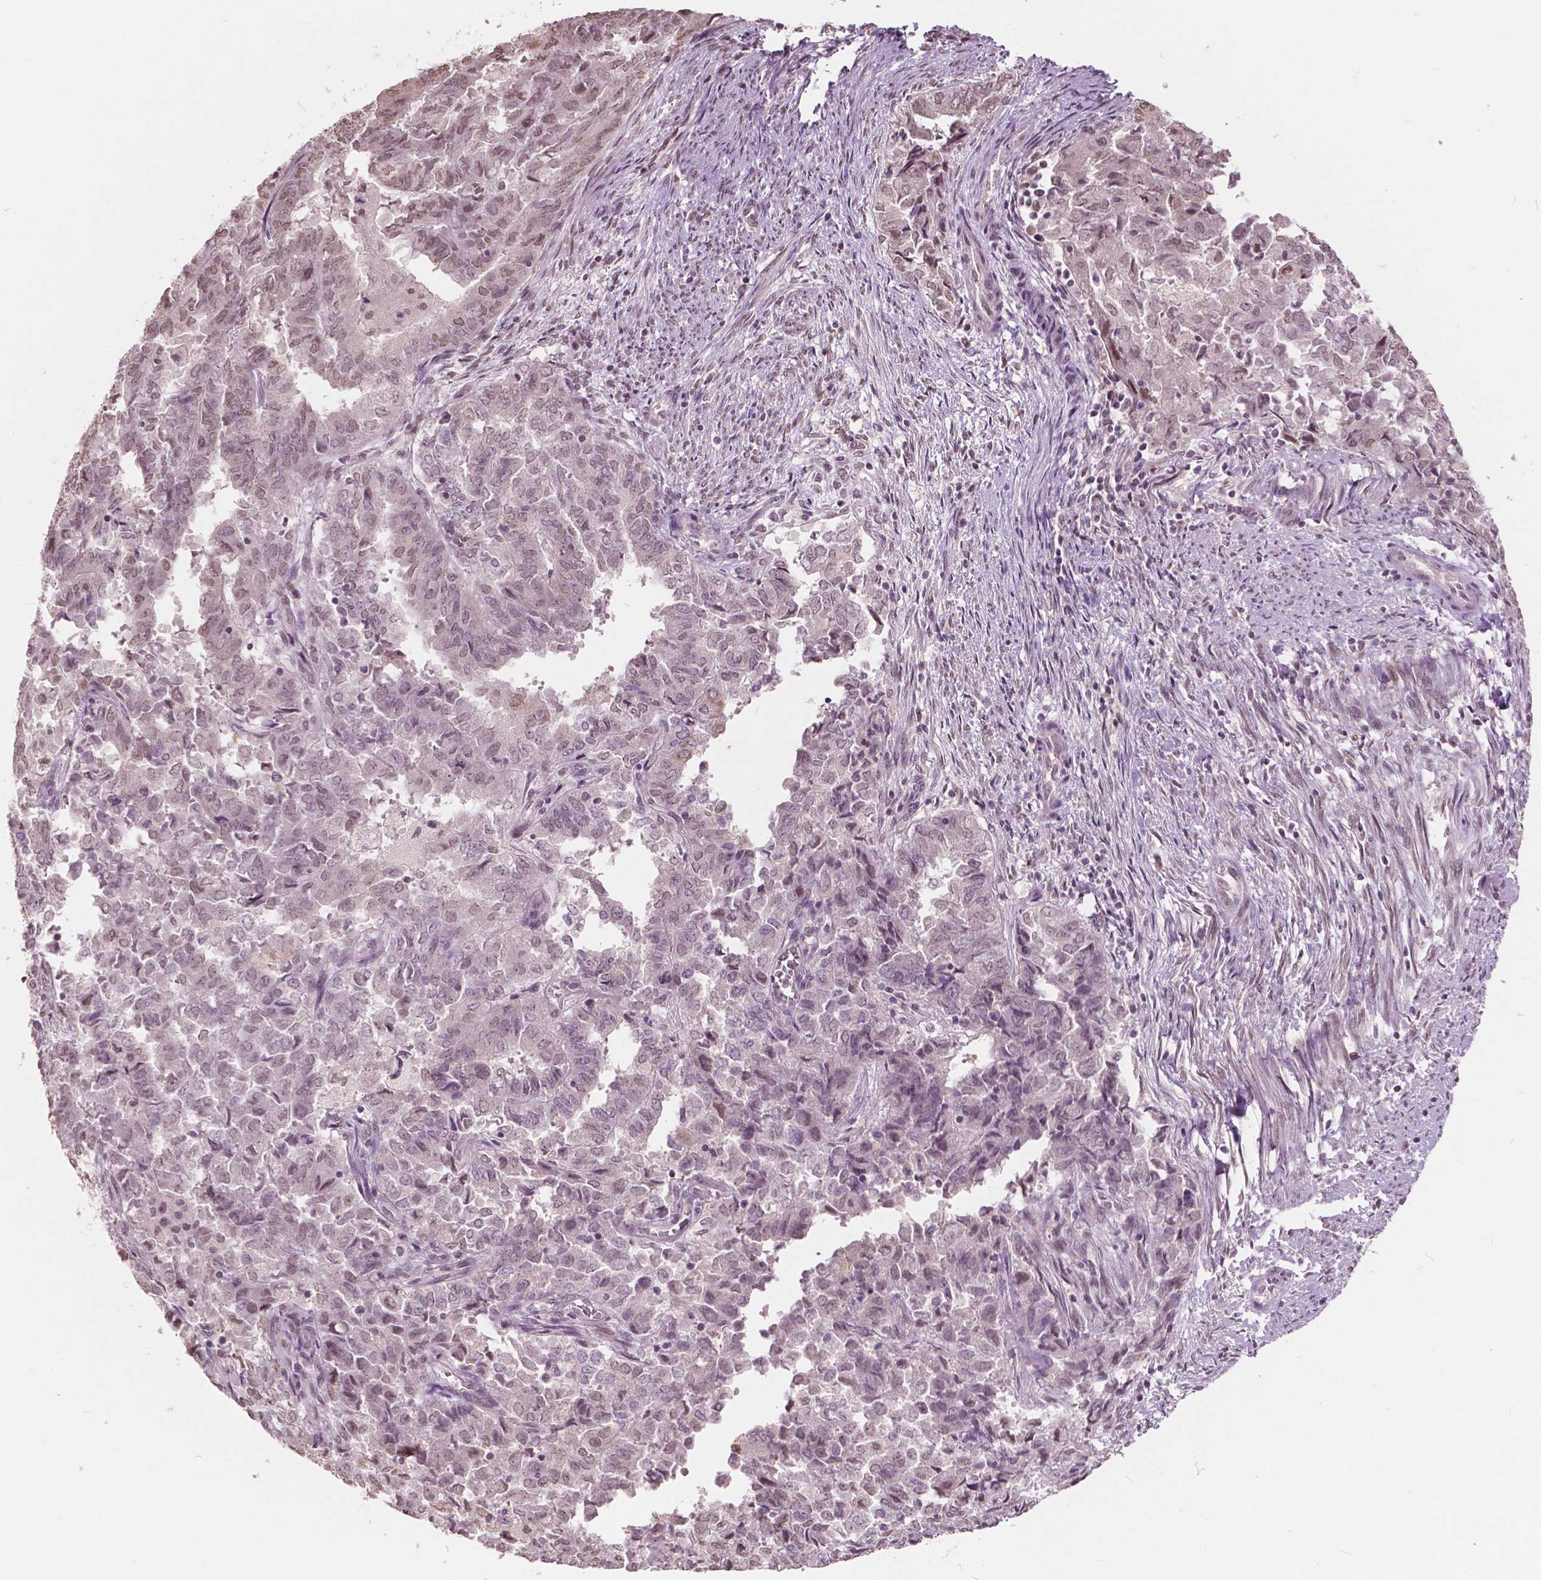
{"staining": {"intensity": "weak", "quantity": ">75%", "location": "nuclear"}, "tissue": "endometrial cancer", "cell_type": "Tumor cells", "image_type": "cancer", "snomed": [{"axis": "morphology", "description": "Adenocarcinoma, NOS"}, {"axis": "topography", "description": "Endometrium"}], "caption": "Adenocarcinoma (endometrial) stained for a protein (brown) reveals weak nuclear positive positivity in approximately >75% of tumor cells.", "gene": "HOXA10", "patient": {"sex": "female", "age": 72}}